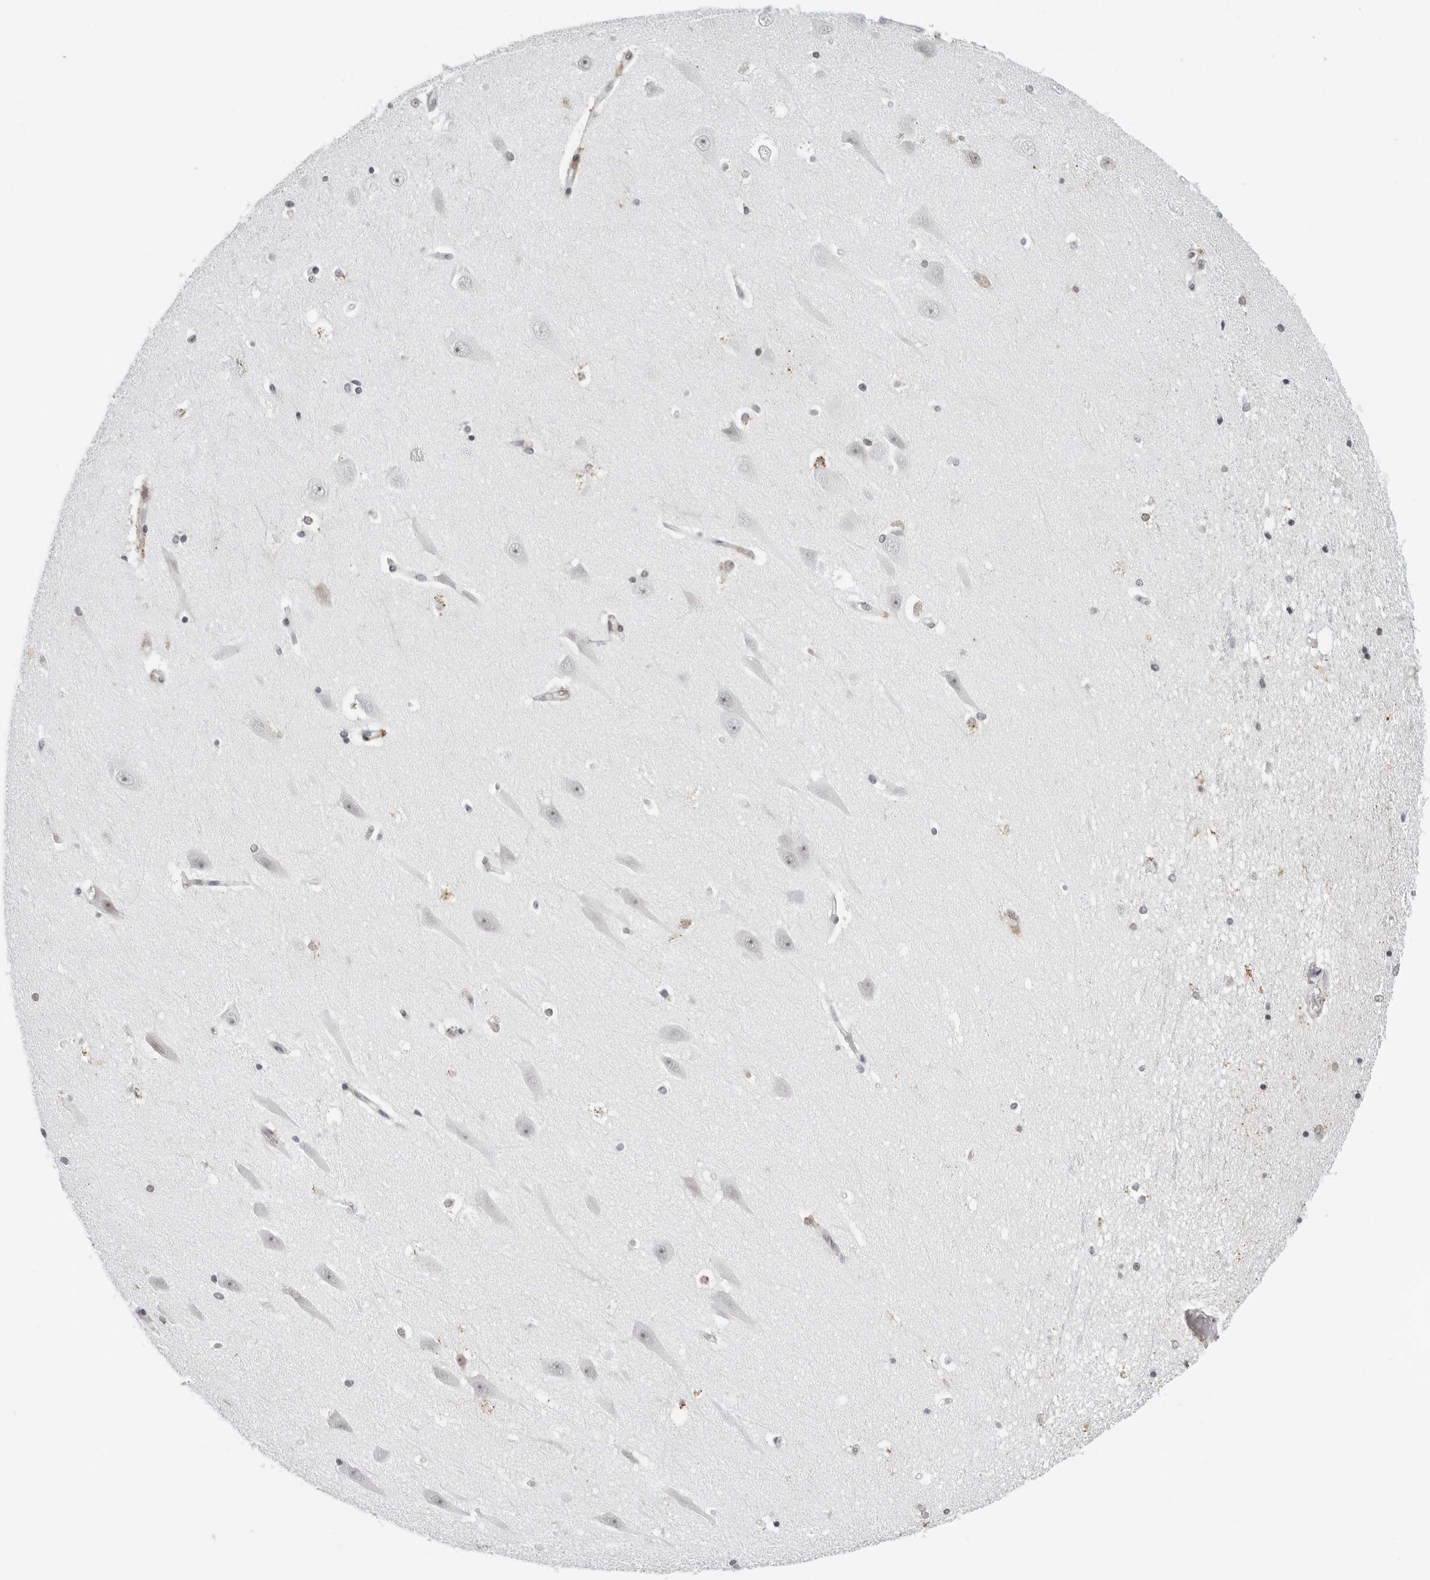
{"staining": {"intensity": "moderate", "quantity": "<25%", "location": "cytoplasmic/membranous"}, "tissue": "hippocampus", "cell_type": "Glial cells", "image_type": "normal", "snomed": [{"axis": "morphology", "description": "Normal tissue, NOS"}, {"axis": "topography", "description": "Hippocampus"}], "caption": "Protein staining demonstrates moderate cytoplasmic/membranous positivity in approximately <25% of glial cells in benign hippocampus.", "gene": "TOX4", "patient": {"sex": "male", "age": 45}}